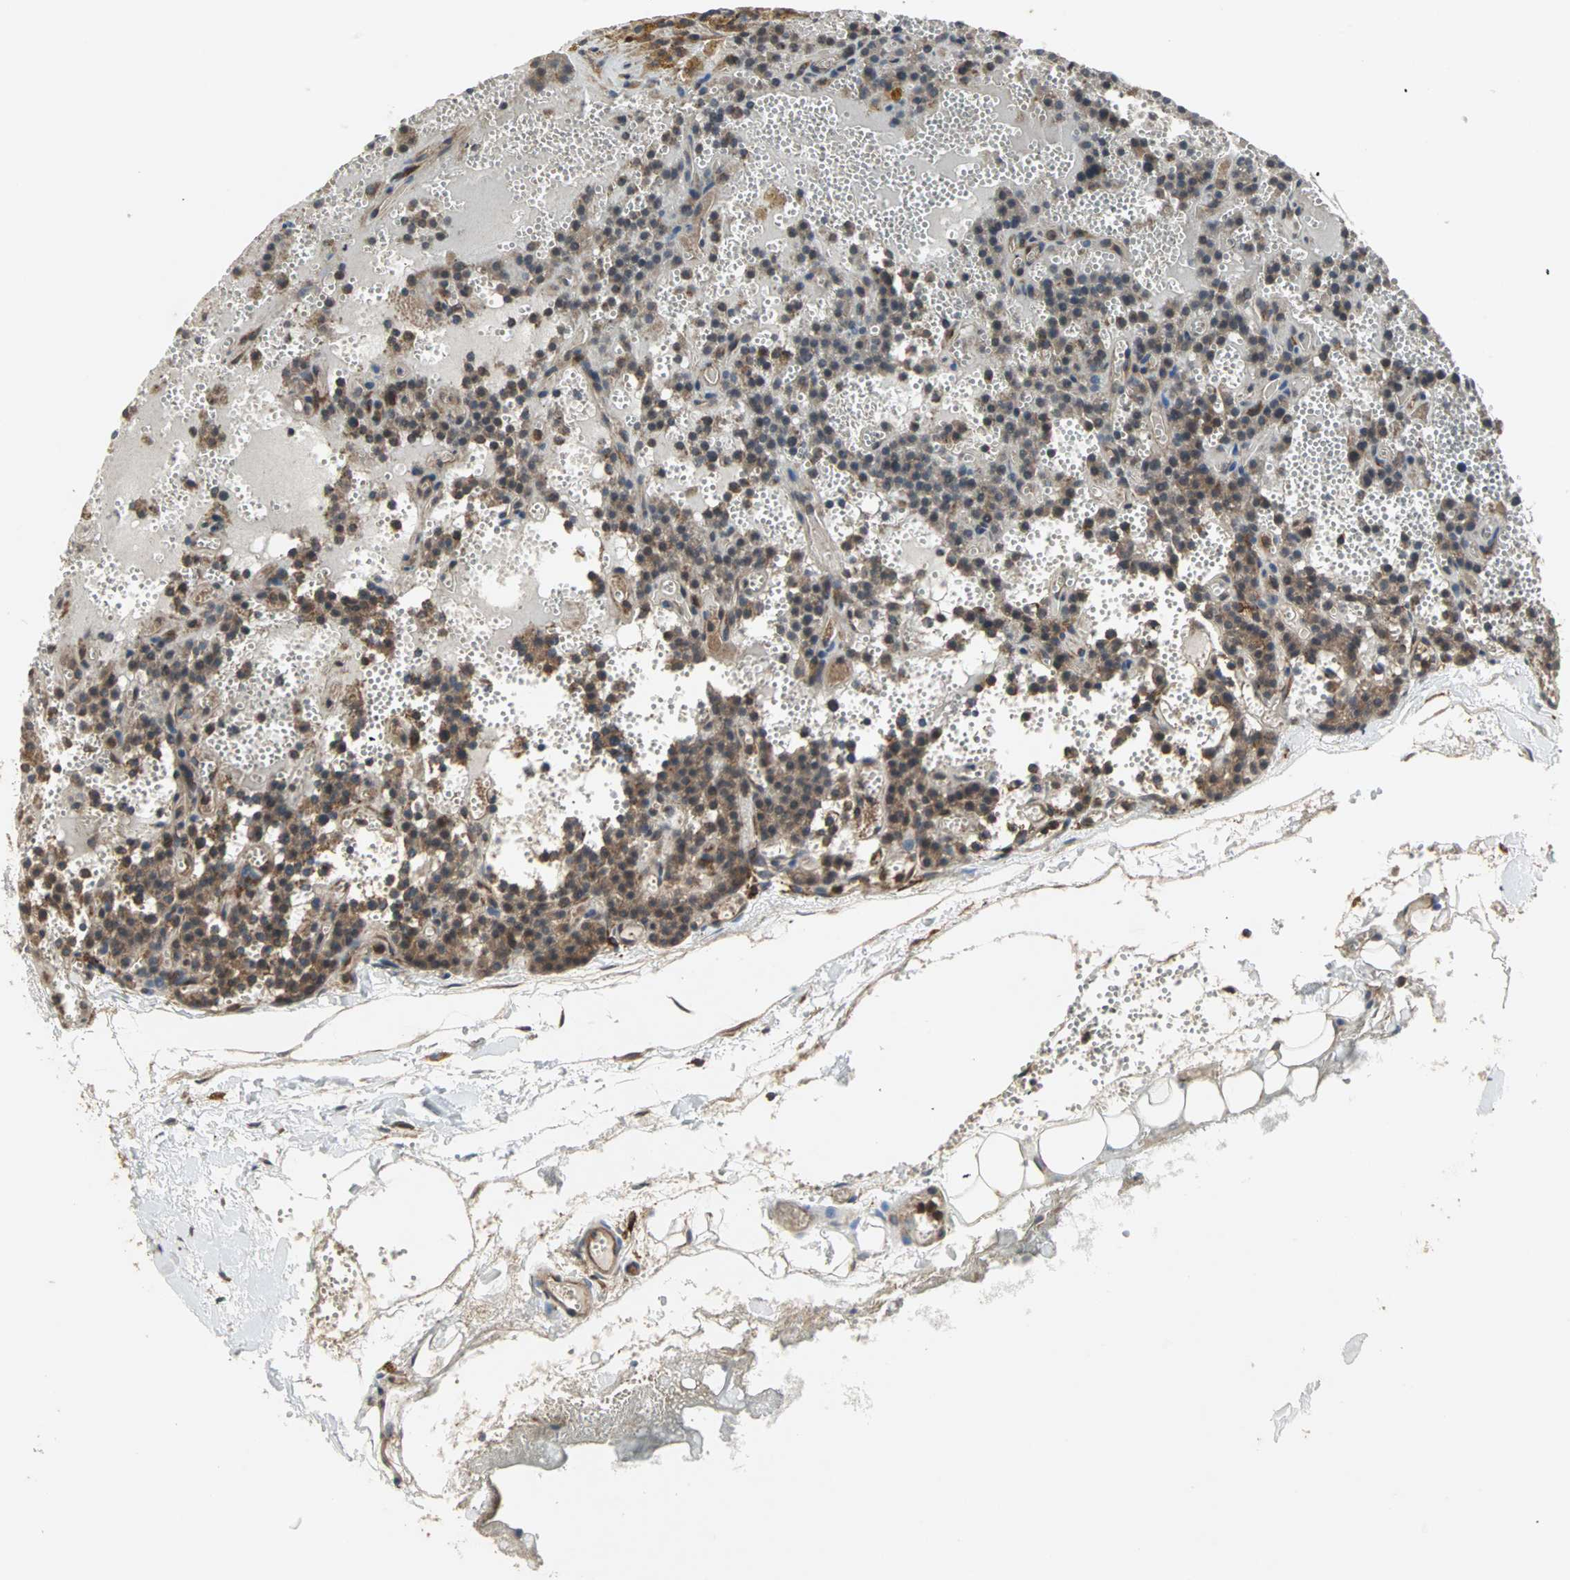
{"staining": {"intensity": "moderate", "quantity": ">75%", "location": "cytoplasmic/membranous"}, "tissue": "parathyroid gland", "cell_type": "Glandular cells", "image_type": "normal", "snomed": [{"axis": "morphology", "description": "Normal tissue, NOS"}, {"axis": "topography", "description": "Parathyroid gland"}], "caption": "Glandular cells display medium levels of moderate cytoplasmic/membranous staining in about >75% of cells in normal parathyroid gland. The staining was performed using DAB (3,3'-diaminobenzidine) to visualize the protein expression in brown, while the nuclei were stained in blue with hematoxylin (Magnification: 20x).", "gene": "GNAI2", "patient": {"sex": "male", "age": 25}}